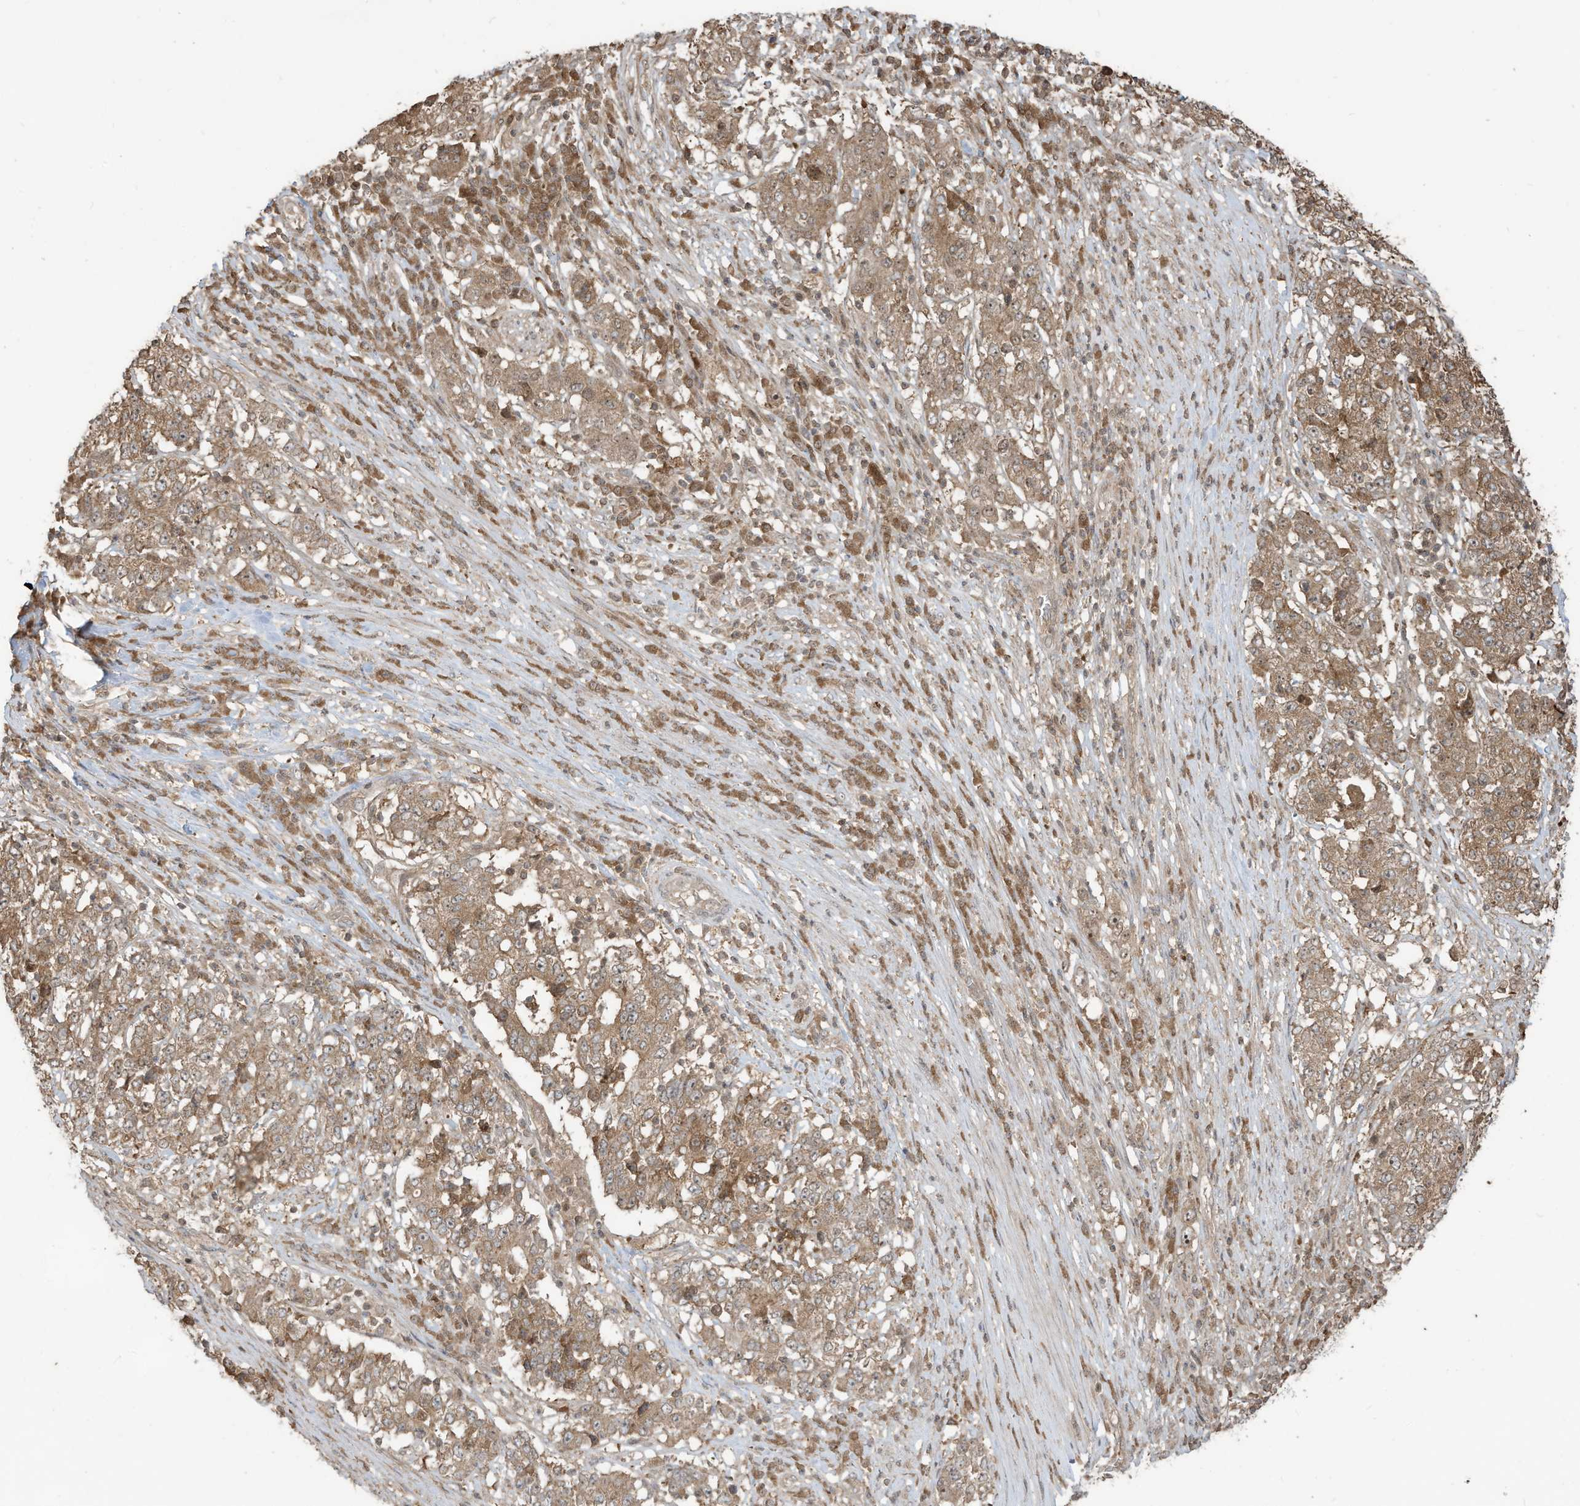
{"staining": {"intensity": "moderate", "quantity": ">75%", "location": "cytoplasmic/membranous"}, "tissue": "stomach cancer", "cell_type": "Tumor cells", "image_type": "cancer", "snomed": [{"axis": "morphology", "description": "Adenocarcinoma, NOS"}, {"axis": "topography", "description": "Stomach"}], "caption": "This image exhibits IHC staining of stomach cancer (adenocarcinoma), with medium moderate cytoplasmic/membranous positivity in approximately >75% of tumor cells.", "gene": "CARF", "patient": {"sex": "male", "age": 59}}